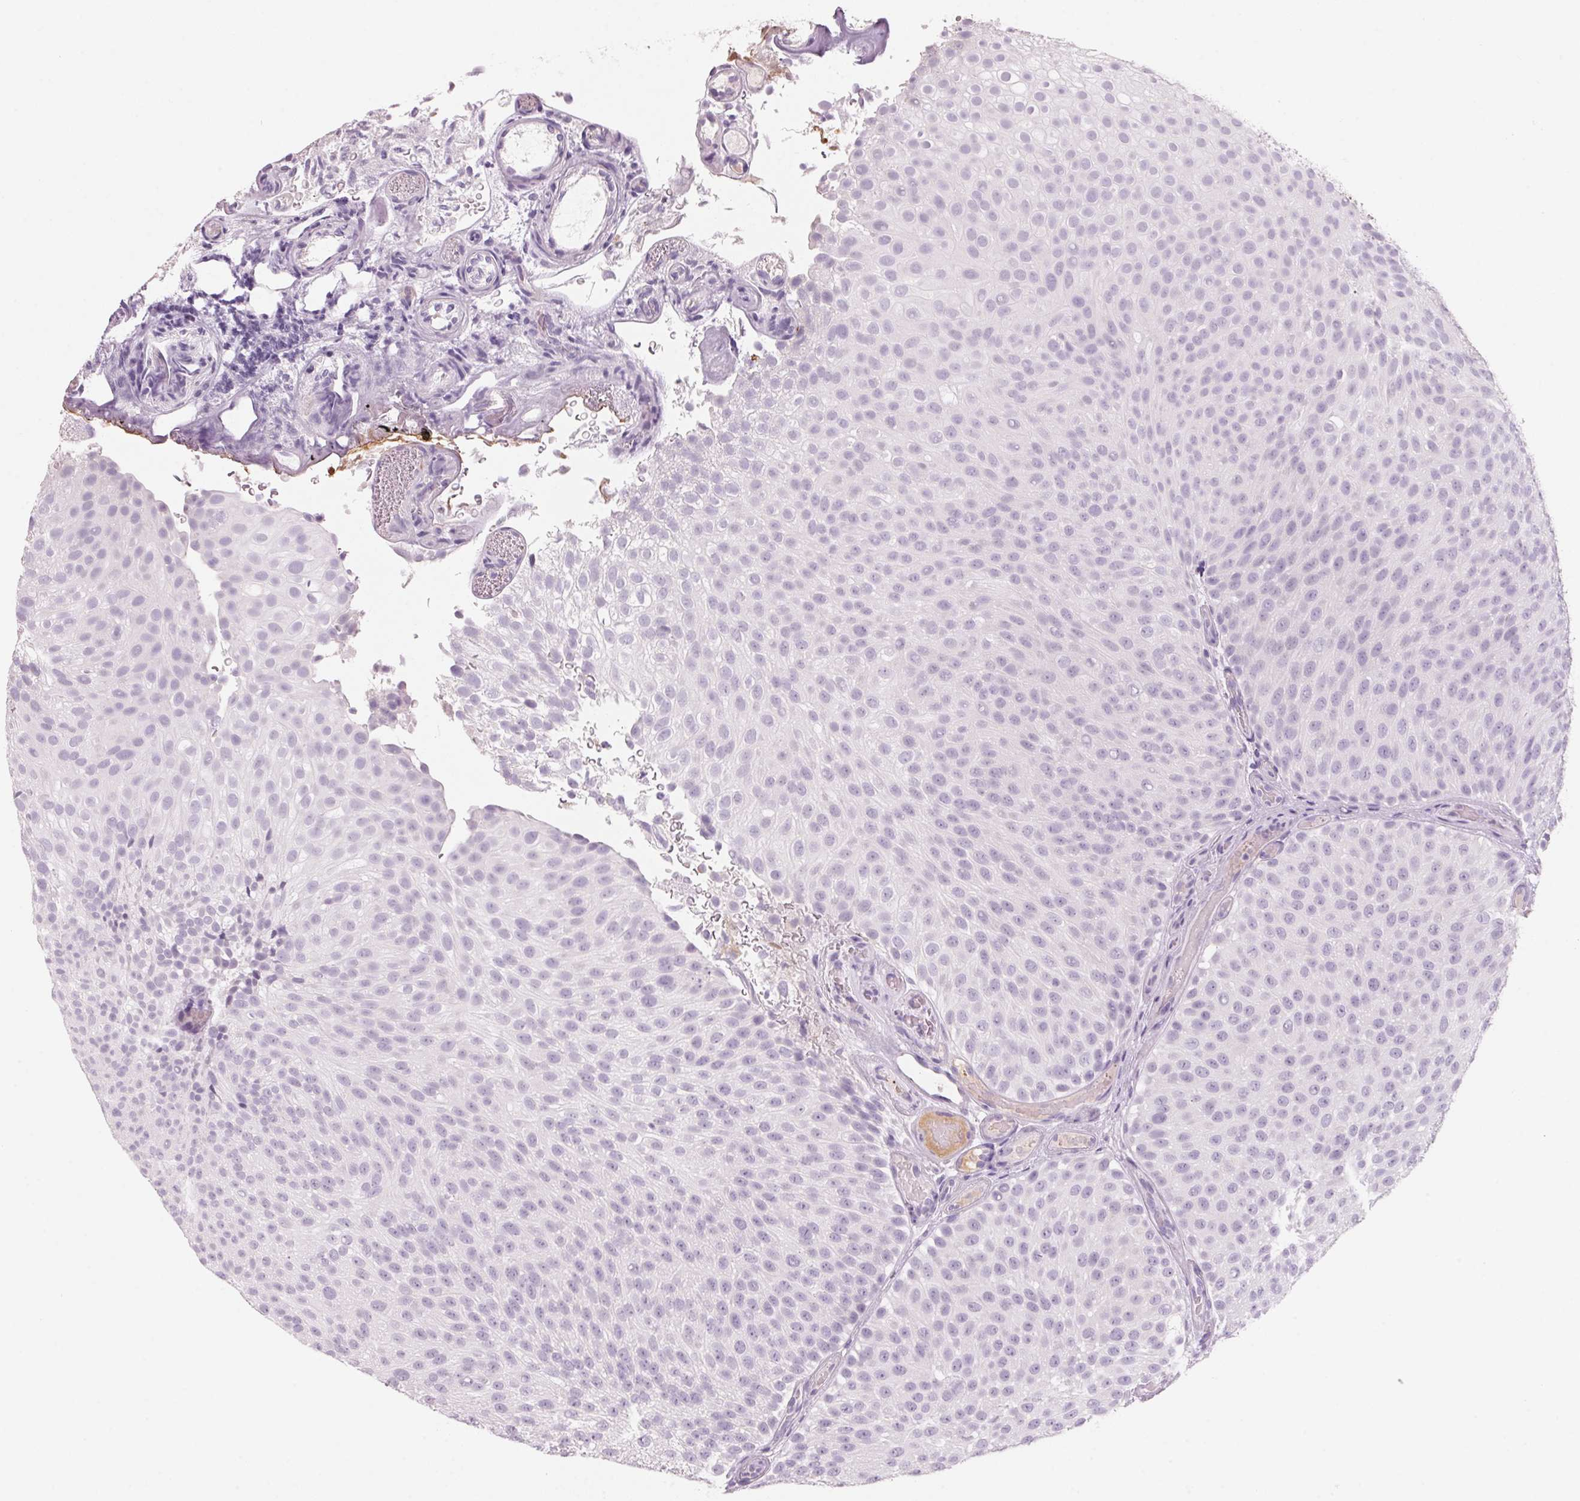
{"staining": {"intensity": "negative", "quantity": "none", "location": "none"}, "tissue": "urothelial cancer", "cell_type": "Tumor cells", "image_type": "cancer", "snomed": [{"axis": "morphology", "description": "Urothelial carcinoma, Low grade"}, {"axis": "topography", "description": "Urinary bladder"}], "caption": "Tumor cells show no significant protein positivity in low-grade urothelial carcinoma. (DAB (3,3'-diaminobenzidine) immunohistochemistry (IHC) with hematoxylin counter stain).", "gene": "ADAM20", "patient": {"sex": "male", "age": 78}}